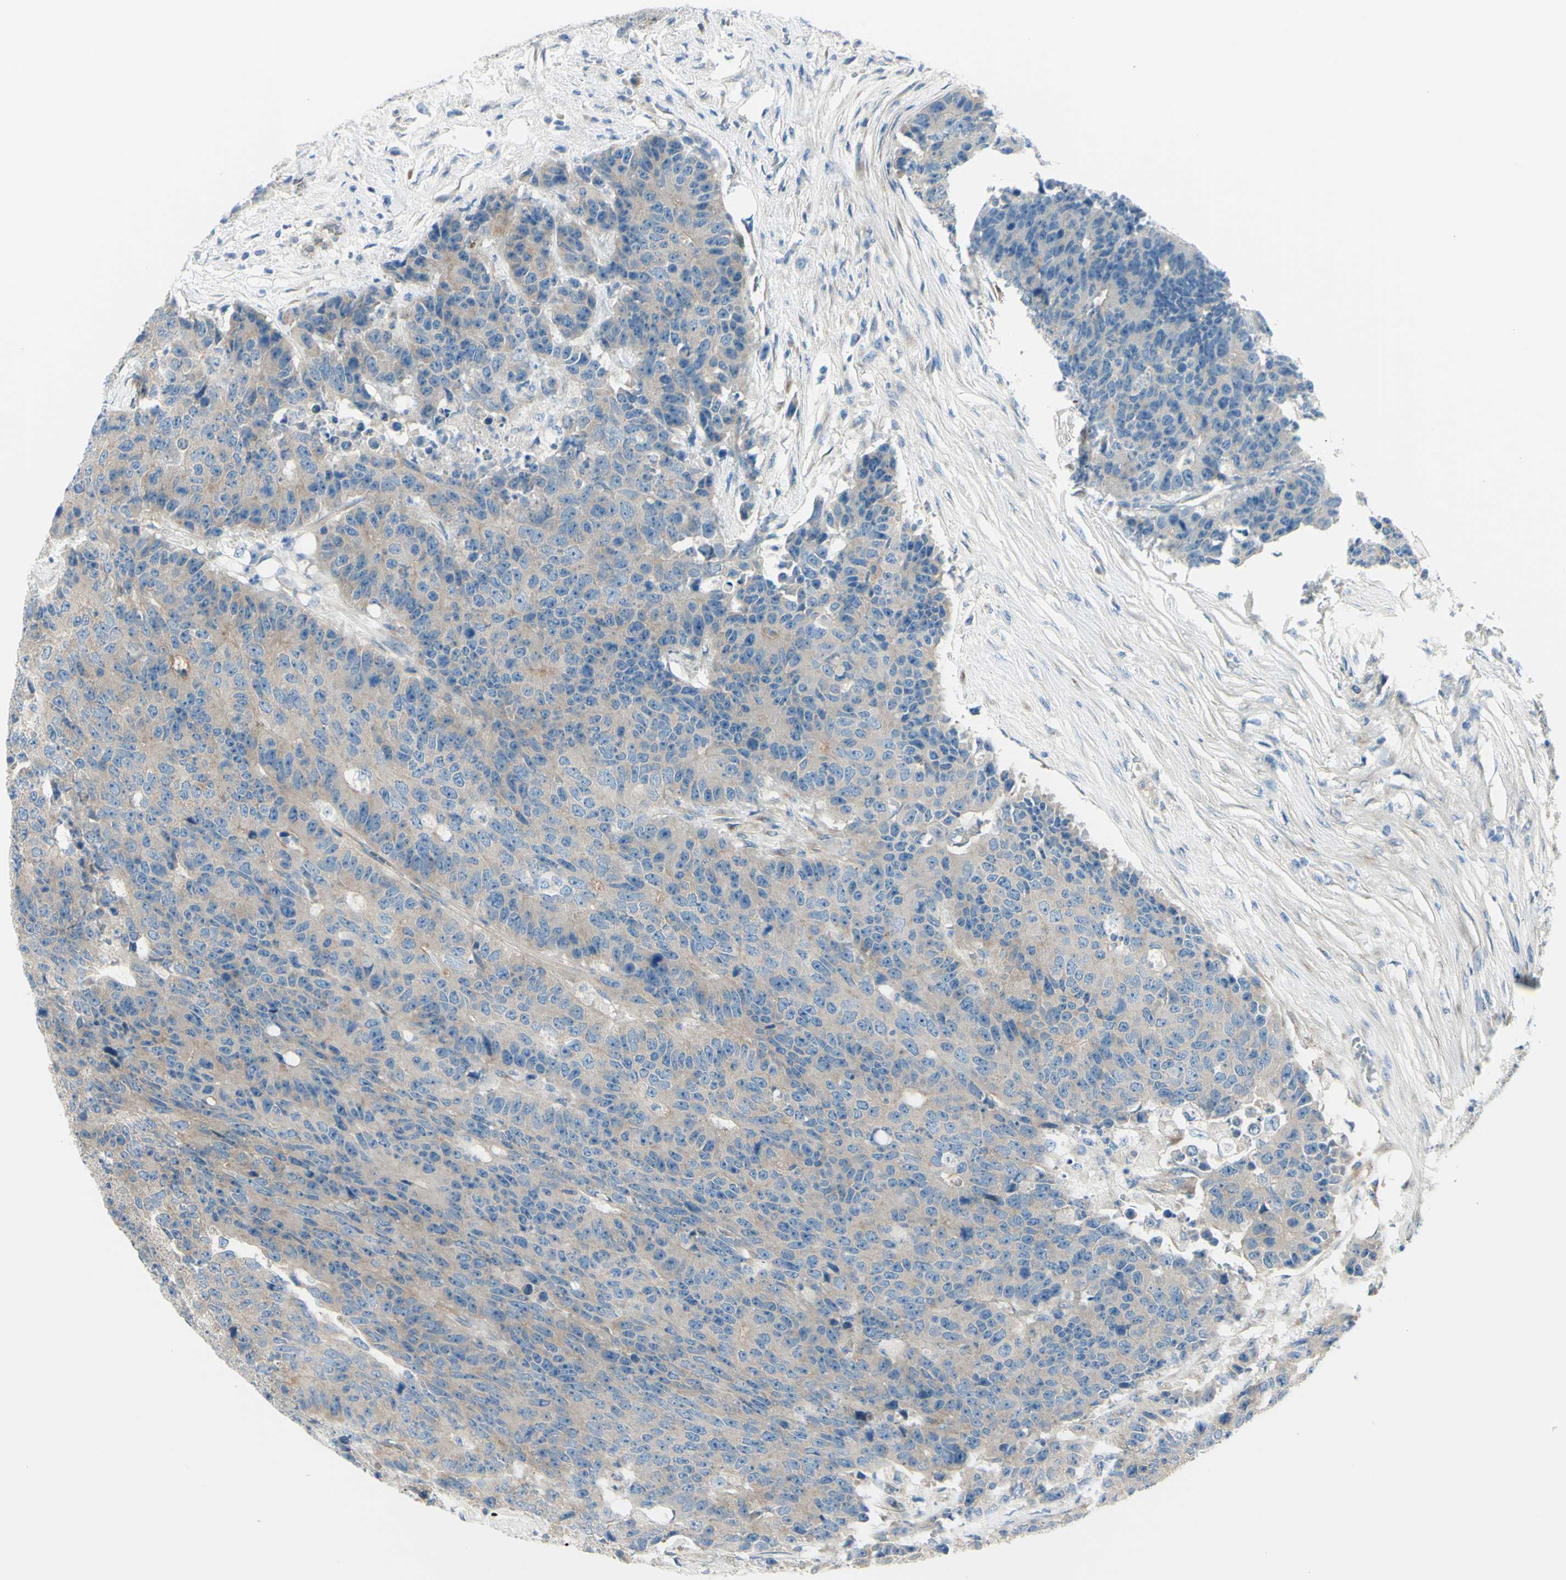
{"staining": {"intensity": "weak", "quantity": "<25%", "location": "cytoplasmic/membranous"}, "tissue": "colorectal cancer", "cell_type": "Tumor cells", "image_type": "cancer", "snomed": [{"axis": "morphology", "description": "Adenocarcinoma, NOS"}, {"axis": "topography", "description": "Colon"}], "caption": "This is an immunohistochemistry image of colorectal adenocarcinoma. There is no positivity in tumor cells.", "gene": "PCDHGA2", "patient": {"sex": "female", "age": 86}}